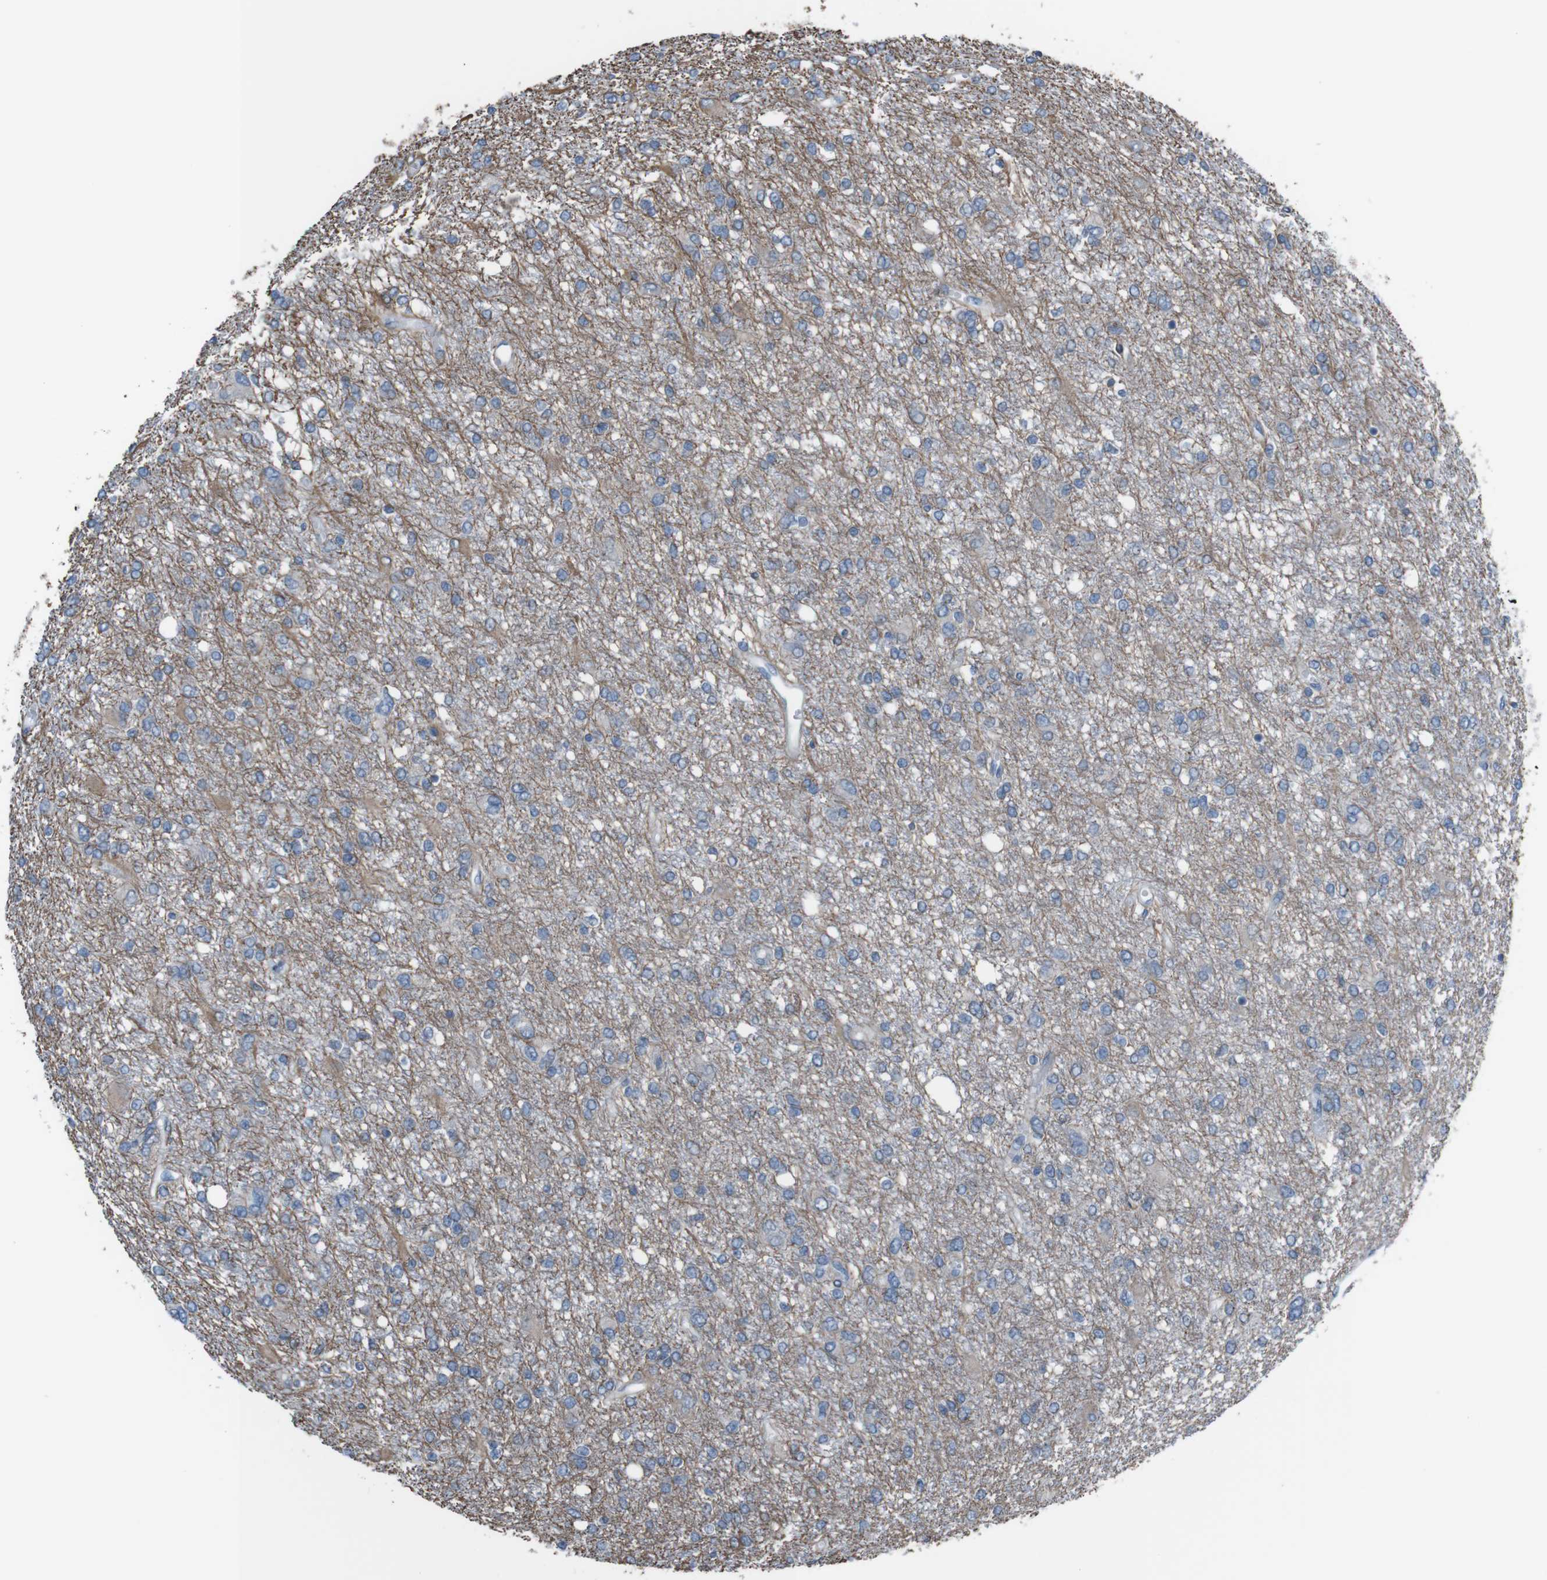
{"staining": {"intensity": "moderate", "quantity": "<25%", "location": "cytoplasmic/membranous"}, "tissue": "glioma", "cell_type": "Tumor cells", "image_type": "cancer", "snomed": [{"axis": "morphology", "description": "Glioma, malignant, High grade"}, {"axis": "topography", "description": "Brain"}], "caption": "High-power microscopy captured an immunohistochemistry (IHC) histopathology image of glioma, revealing moderate cytoplasmic/membranous expression in approximately <25% of tumor cells.", "gene": "CDH22", "patient": {"sex": "female", "age": 59}}